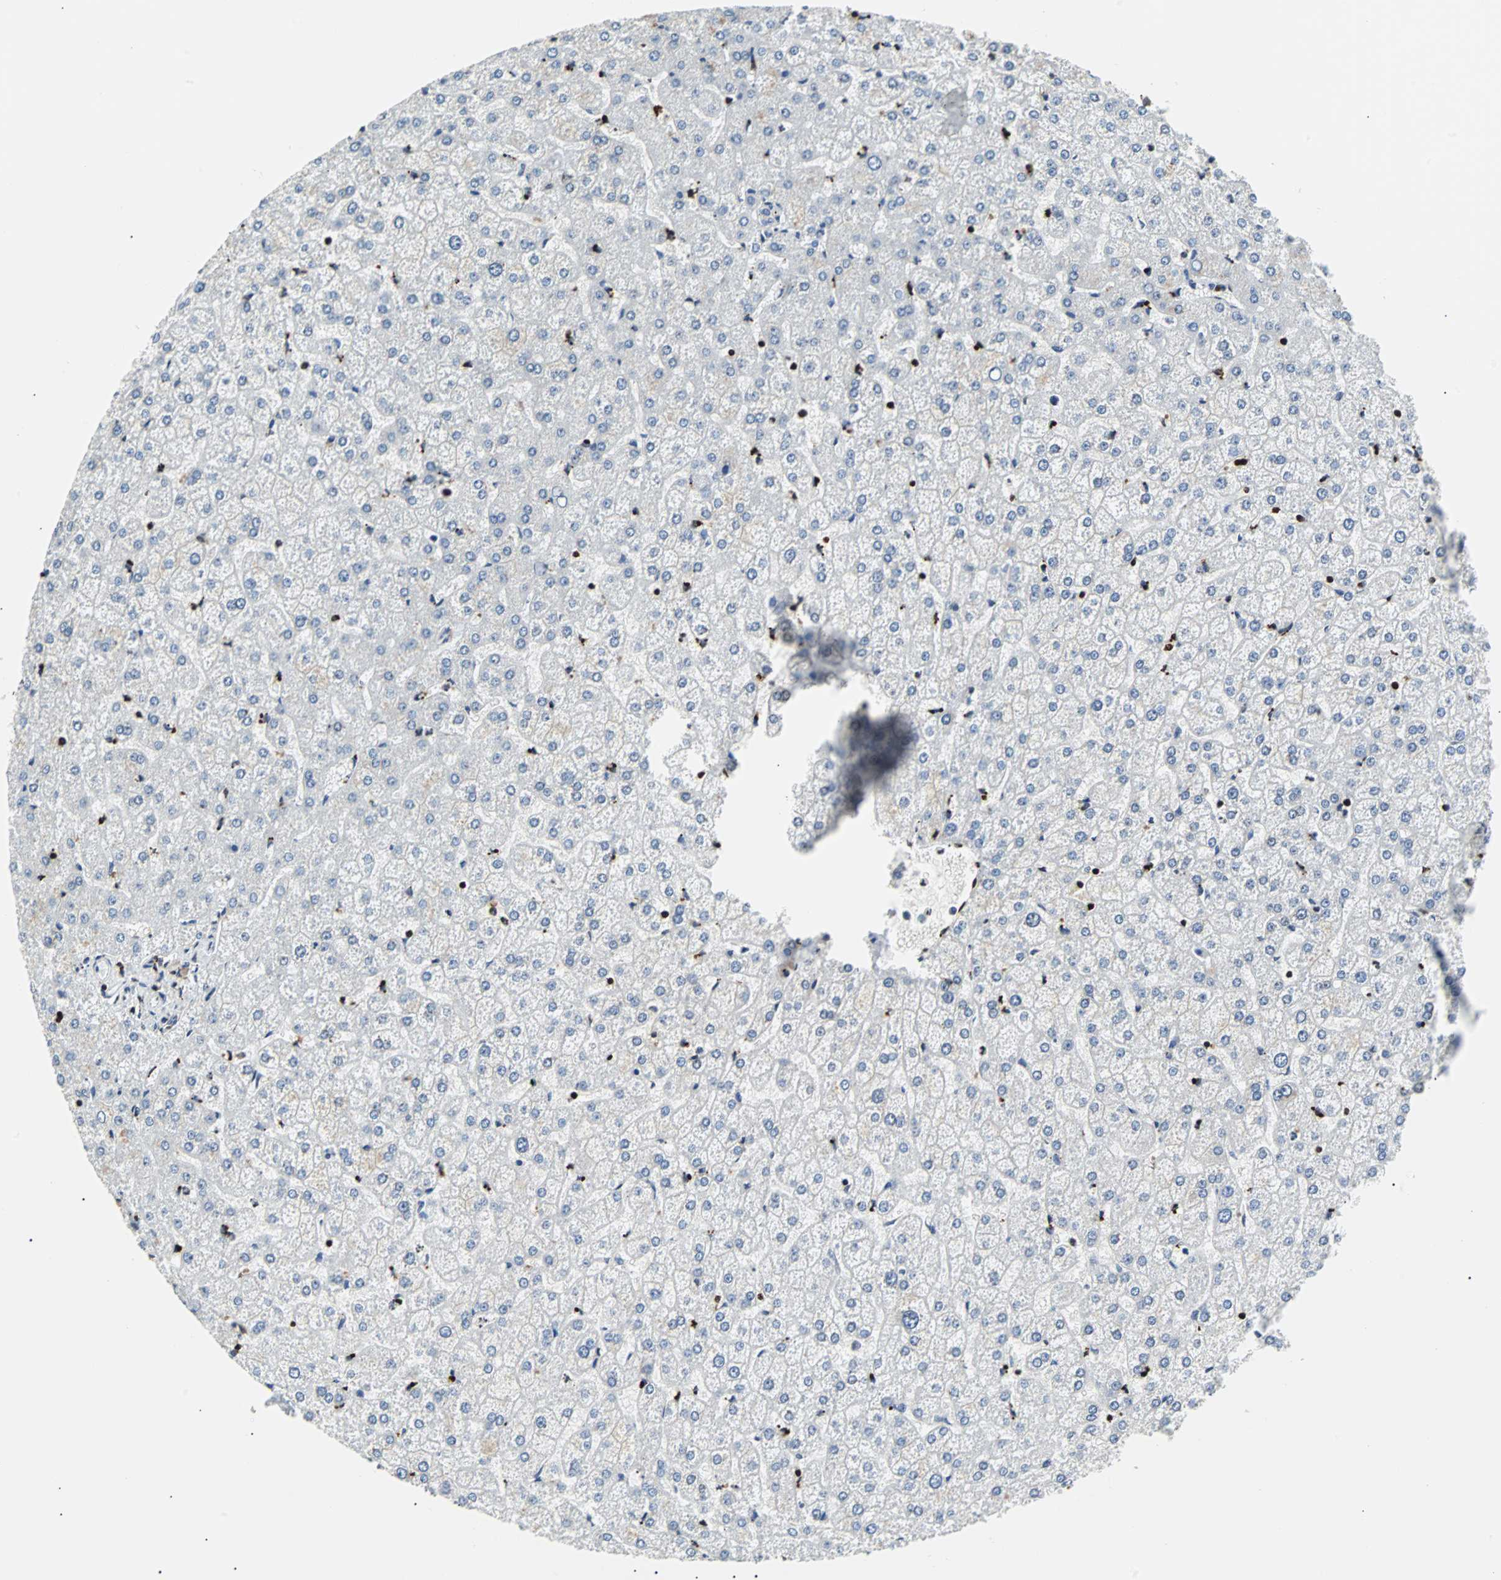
{"staining": {"intensity": "negative", "quantity": "none", "location": "none"}, "tissue": "liver", "cell_type": "Cholangiocytes", "image_type": "normal", "snomed": [{"axis": "morphology", "description": "Normal tissue, NOS"}, {"axis": "topography", "description": "Liver"}], "caption": "IHC histopathology image of normal liver stained for a protein (brown), which exhibits no staining in cholangiocytes.", "gene": "ZNF131", "patient": {"sex": "female", "age": 32}}